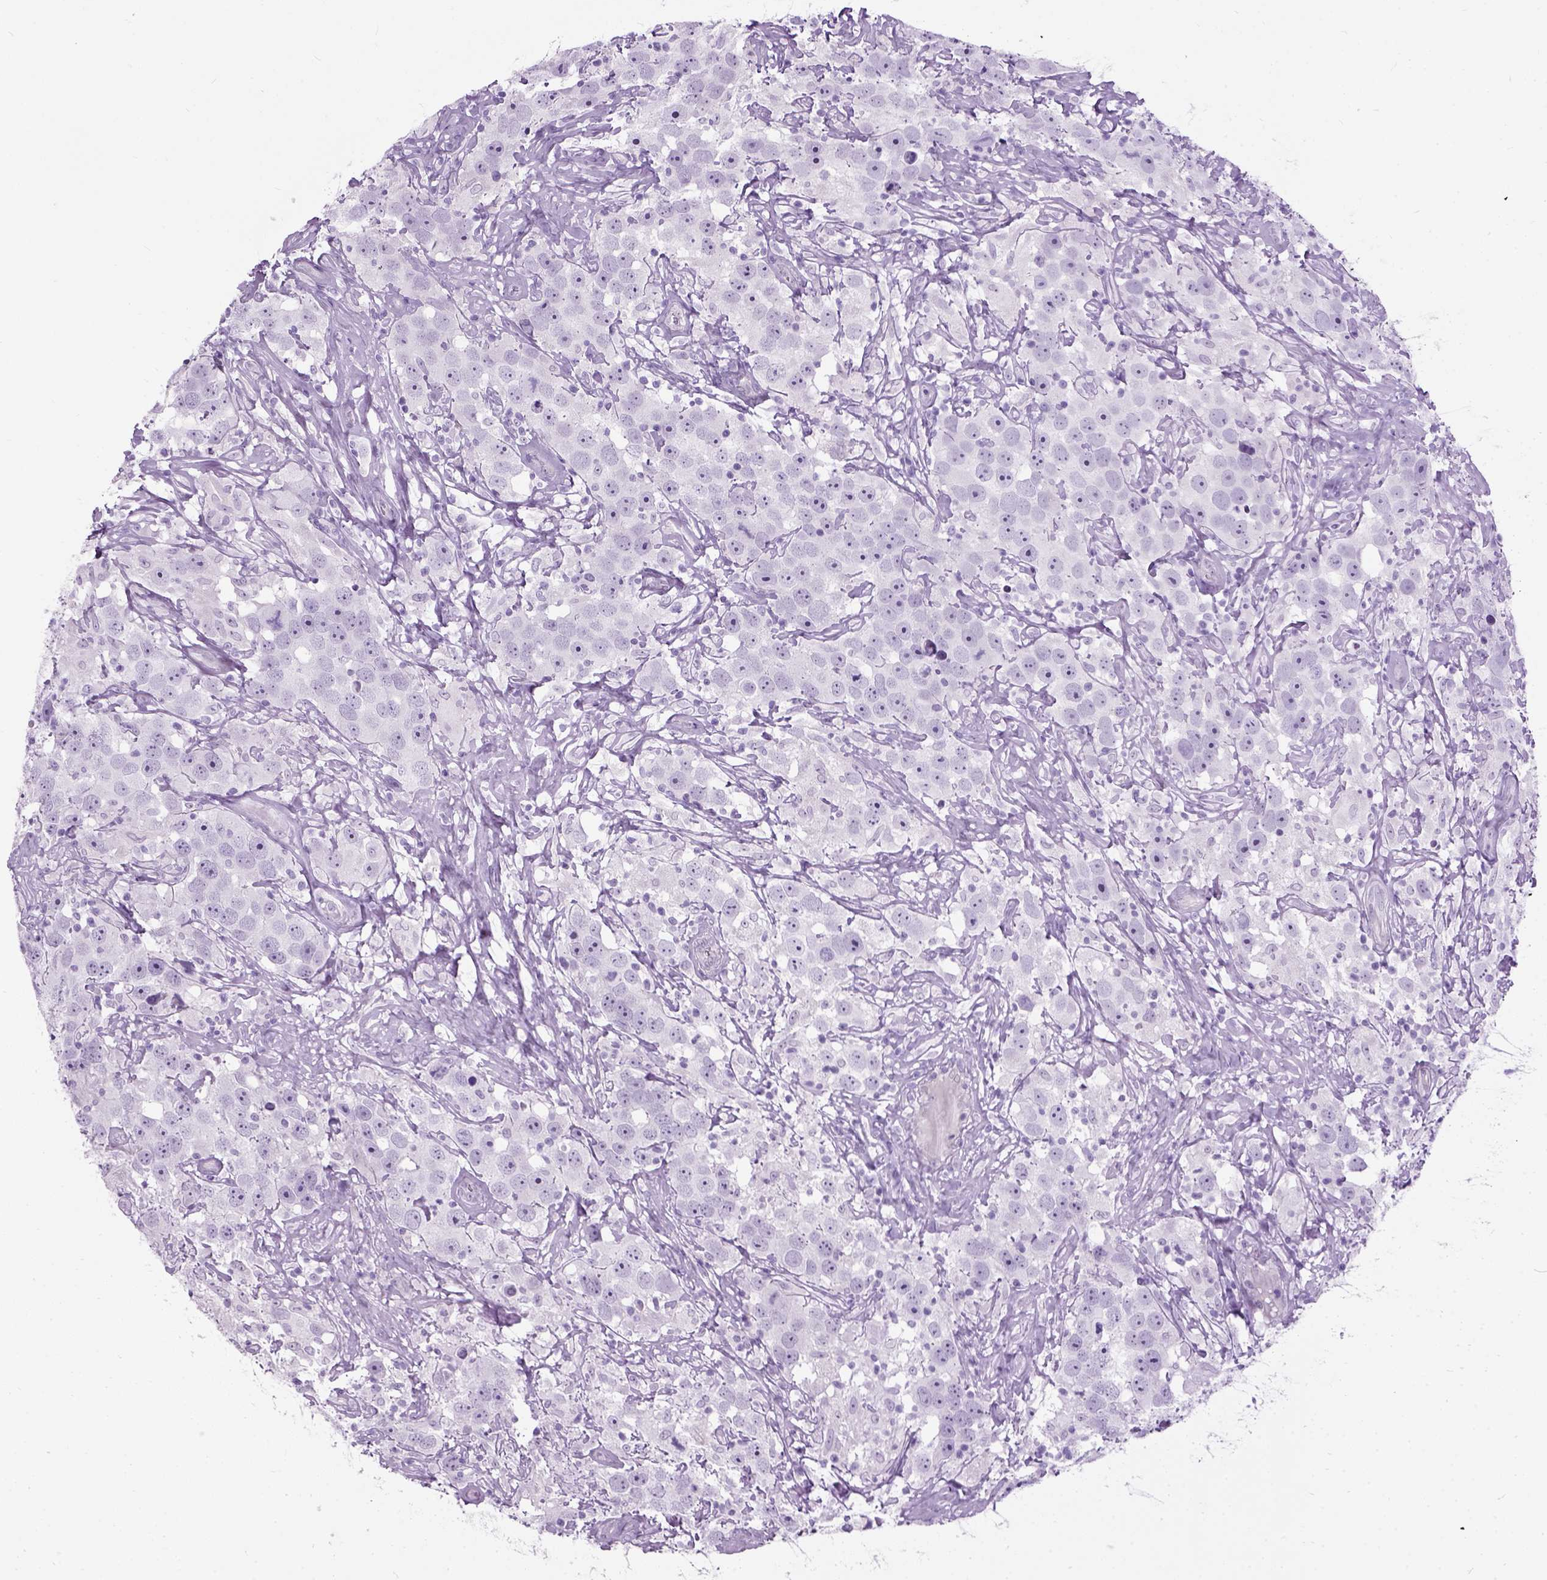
{"staining": {"intensity": "negative", "quantity": "none", "location": "none"}, "tissue": "testis cancer", "cell_type": "Tumor cells", "image_type": "cancer", "snomed": [{"axis": "morphology", "description": "Seminoma, NOS"}, {"axis": "topography", "description": "Testis"}], "caption": "Immunohistochemical staining of testis cancer (seminoma) displays no significant positivity in tumor cells.", "gene": "AXDND1", "patient": {"sex": "male", "age": 49}}